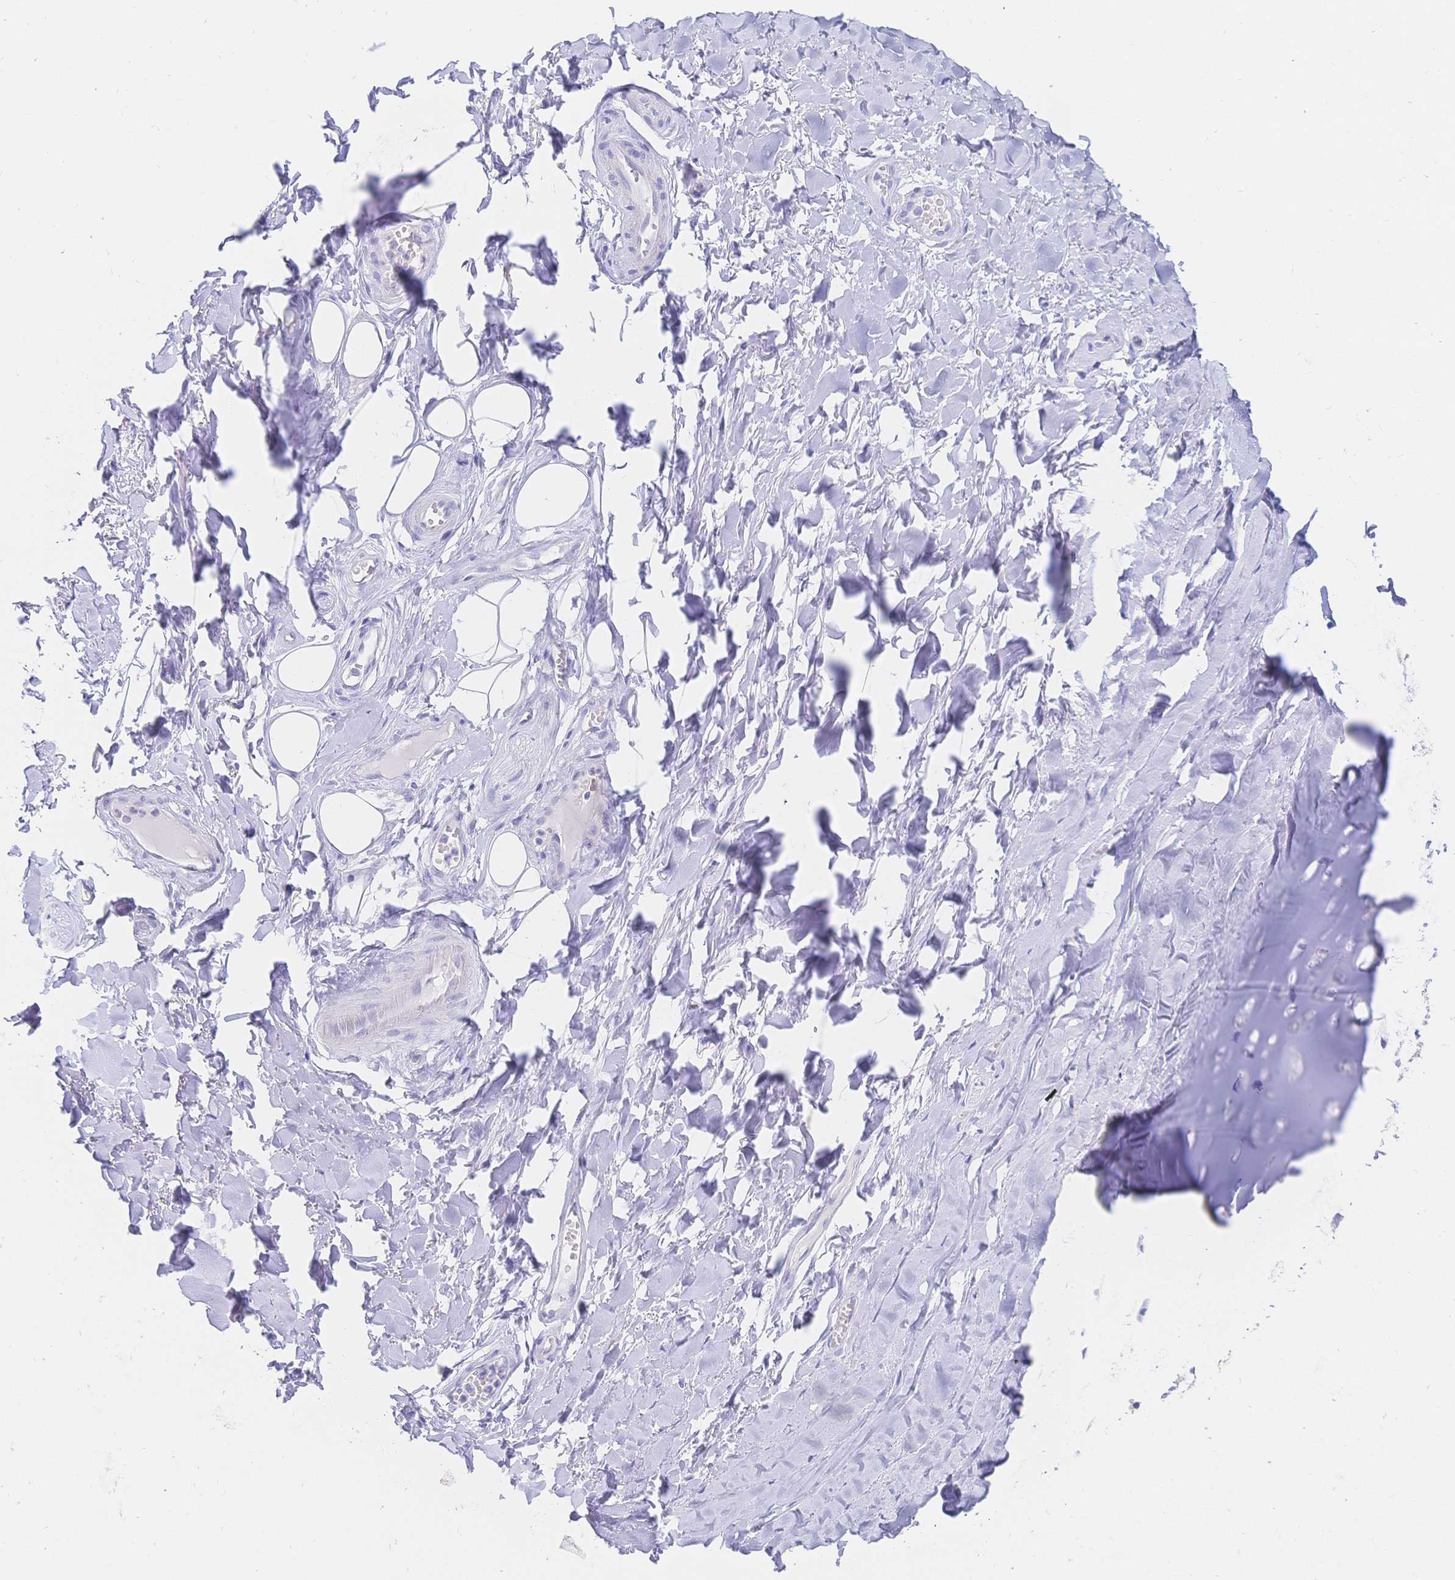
{"staining": {"intensity": "negative", "quantity": "none", "location": "none"}, "tissue": "adipose tissue", "cell_type": "Adipocytes", "image_type": "normal", "snomed": [{"axis": "morphology", "description": "Normal tissue, NOS"}, {"axis": "topography", "description": "Cartilage tissue"}, {"axis": "topography", "description": "Nasopharynx"}, {"axis": "topography", "description": "Thyroid gland"}], "caption": "Photomicrograph shows no significant protein expression in adipocytes of unremarkable adipose tissue. (DAB IHC with hematoxylin counter stain).", "gene": "RRM1", "patient": {"sex": "male", "age": 63}}